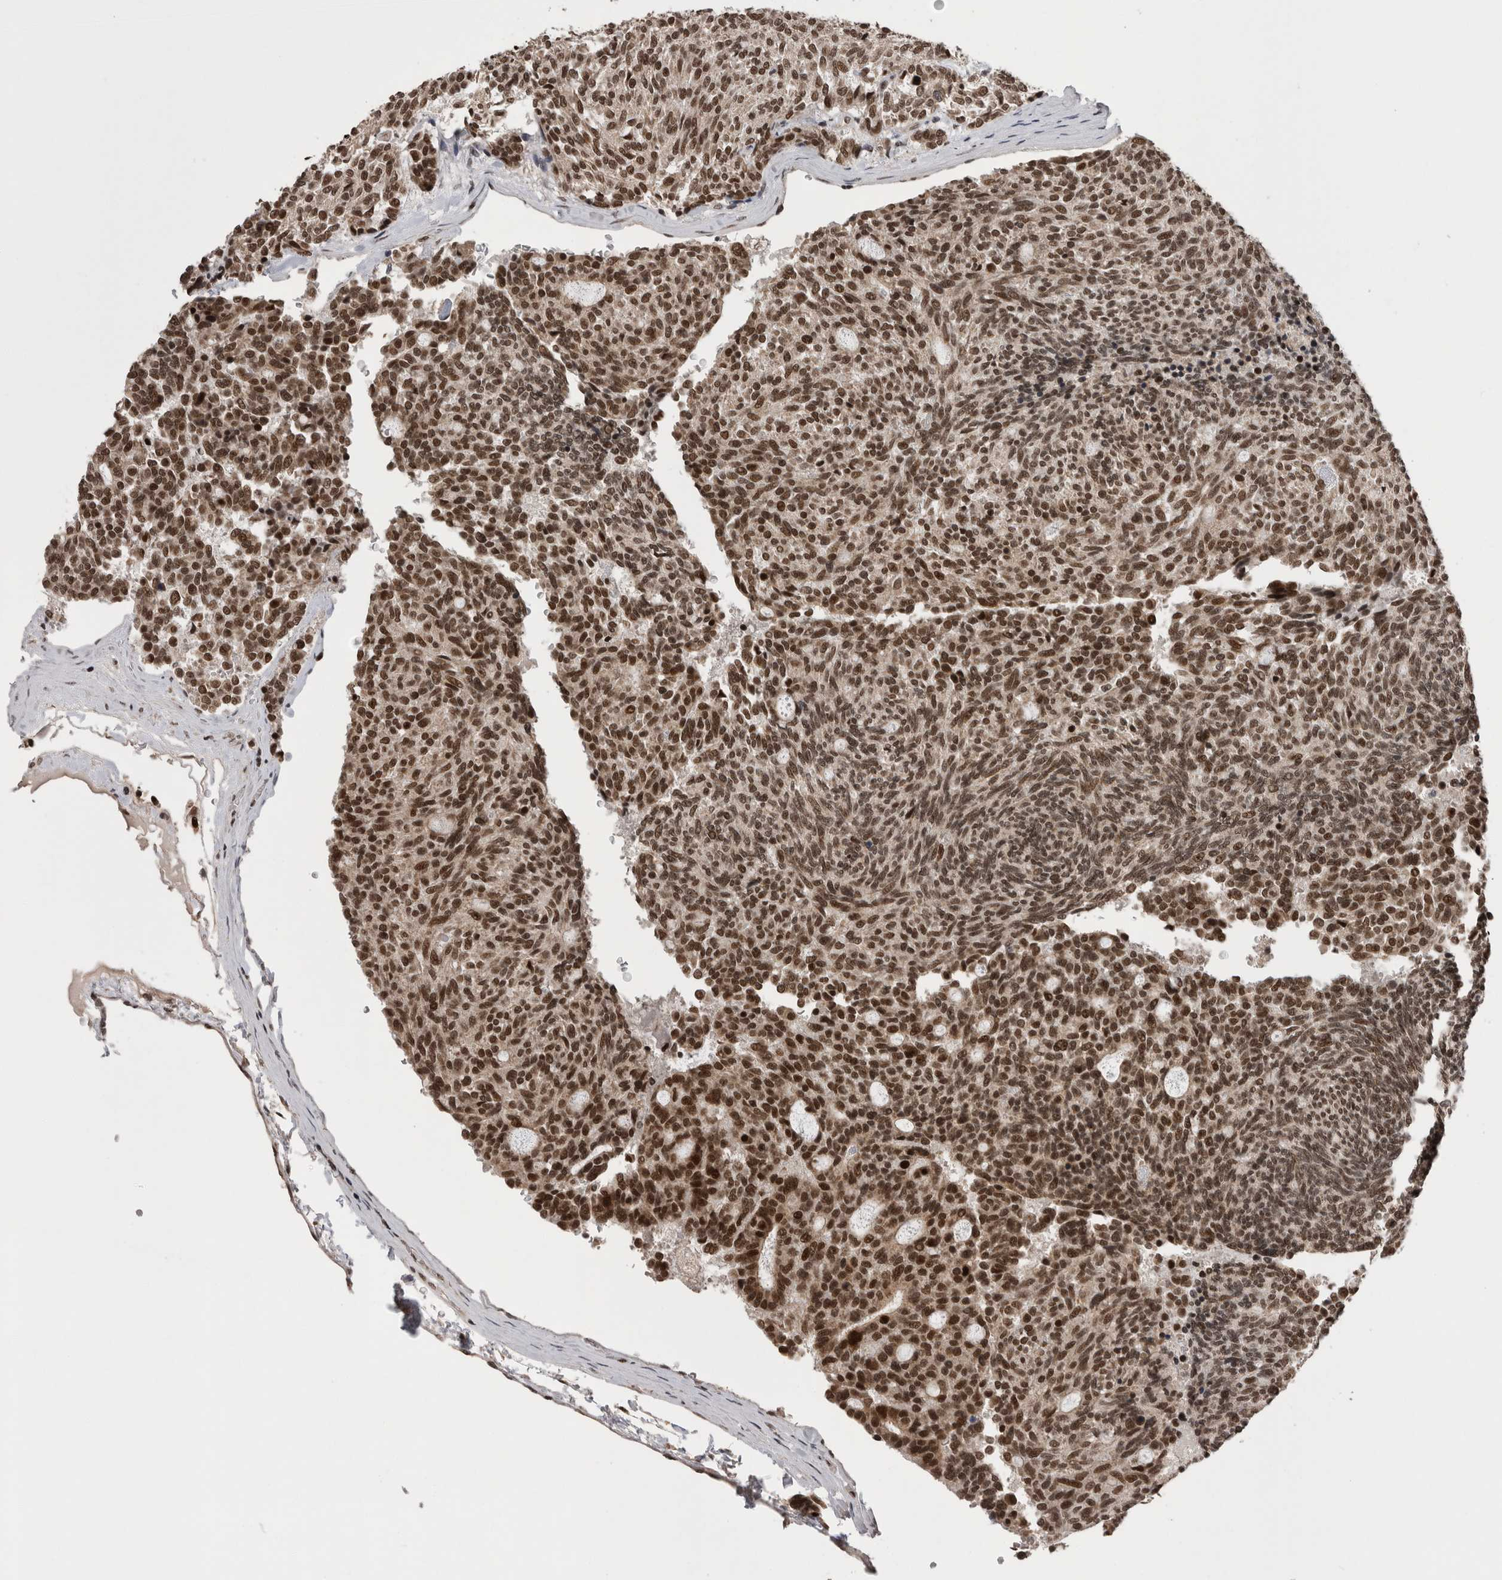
{"staining": {"intensity": "moderate", "quantity": ">75%", "location": "nuclear"}, "tissue": "carcinoid", "cell_type": "Tumor cells", "image_type": "cancer", "snomed": [{"axis": "morphology", "description": "Carcinoid, malignant, NOS"}, {"axis": "topography", "description": "Pancreas"}], "caption": "Human carcinoid stained with a brown dye demonstrates moderate nuclear positive positivity in about >75% of tumor cells.", "gene": "CPSF2", "patient": {"sex": "female", "age": 54}}